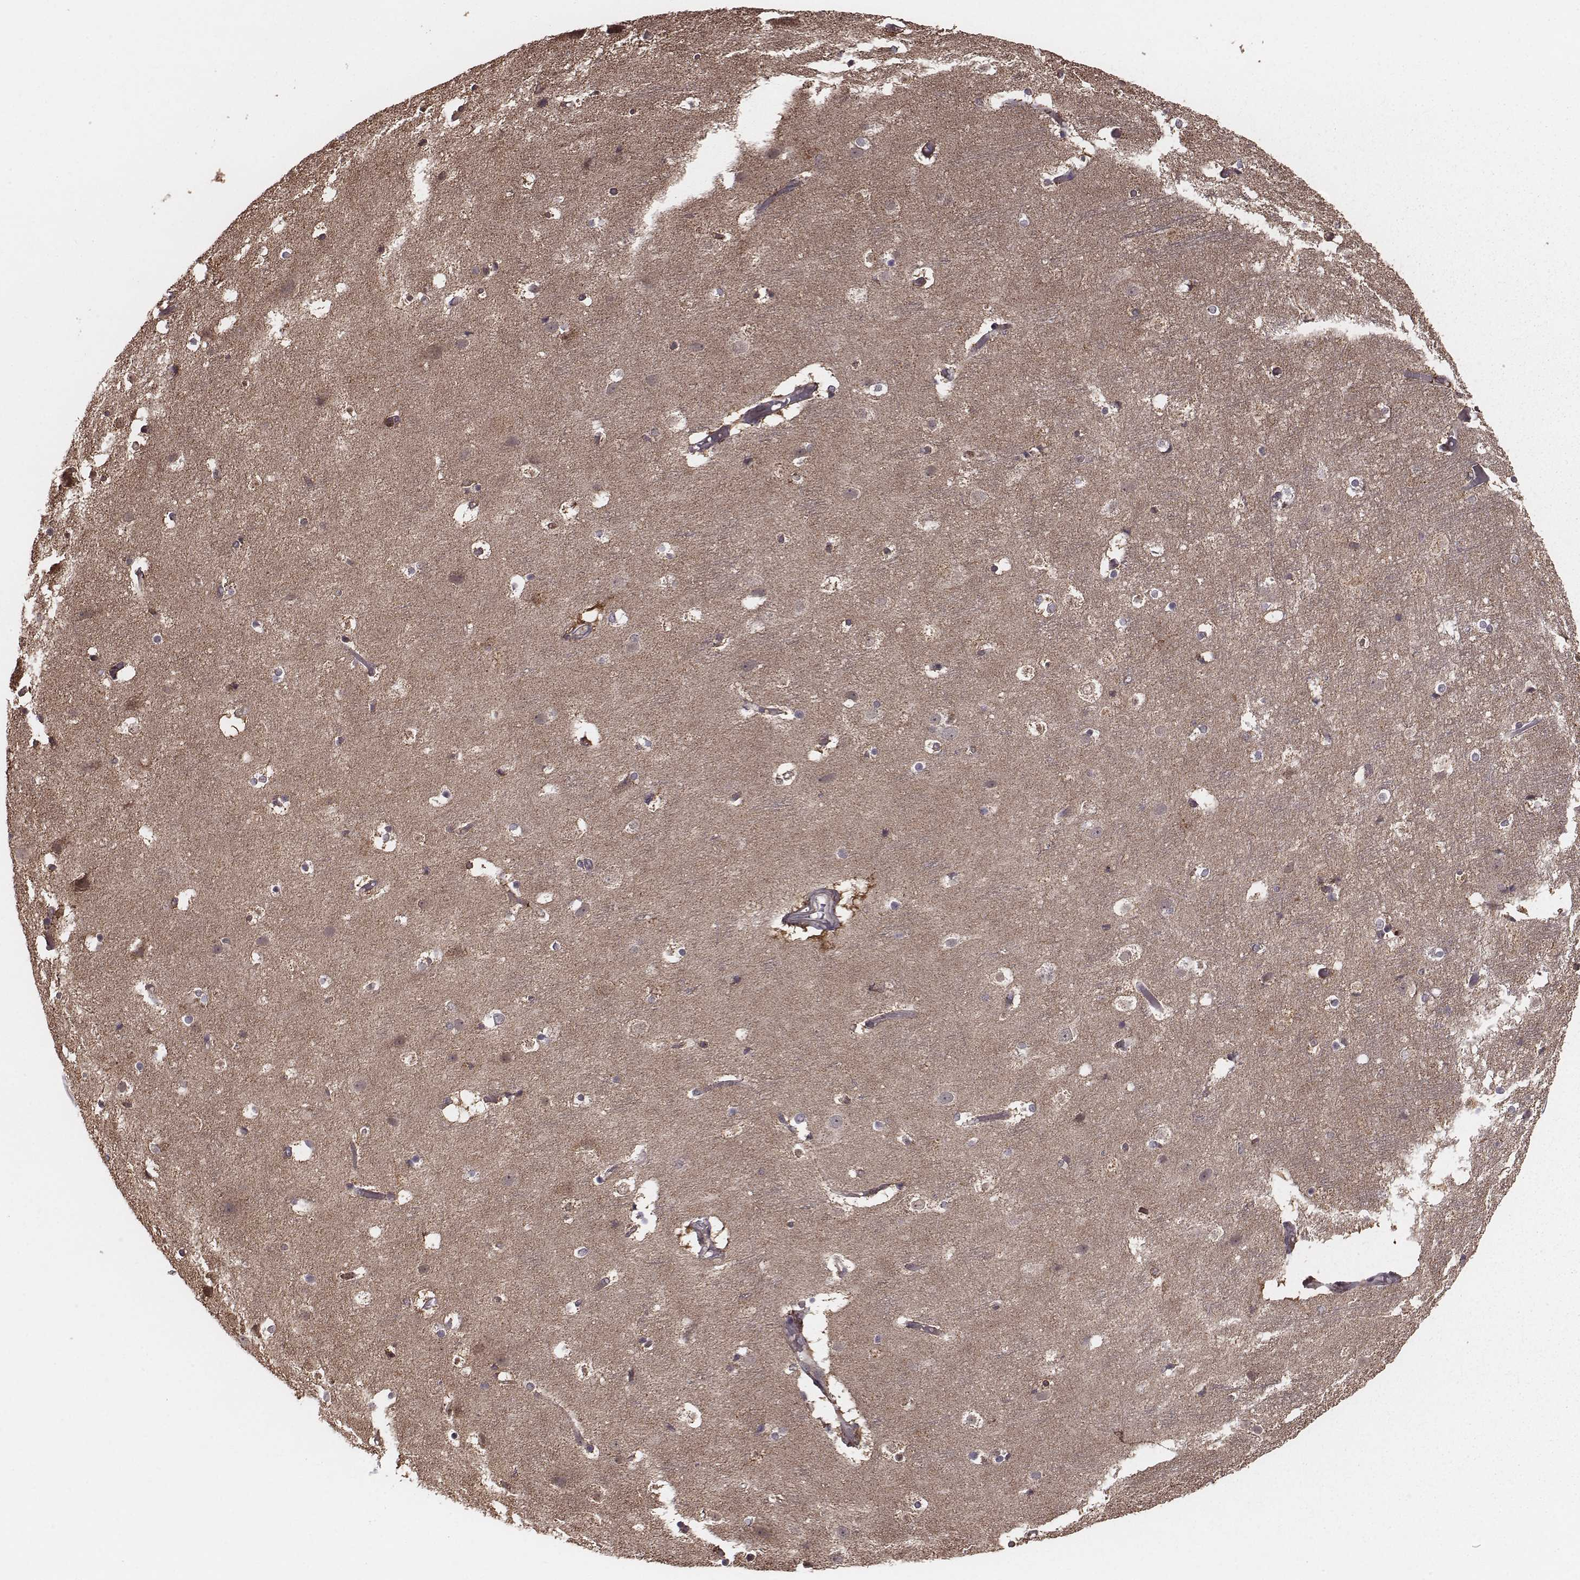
{"staining": {"intensity": "moderate", "quantity": ">75%", "location": "cytoplasmic/membranous"}, "tissue": "cerebral cortex", "cell_type": "Endothelial cells", "image_type": "normal", "snomed": [{"axis": "morphology", "description": "Normal tissue, NOS"}, {"axis": "topography", "description": "Cerebral cortex"}], "caption": "Cerebral cortex stained with IHC shows moderate cytoplasmic/membranous positivity in about >75% of endothelial cells. The staining is performed using DAB brown chromogen to label protein expression. The nuclei are counter-stained blue using hematoxylin.", "gene": "PDCD2L", "patient": {"sex": "female", "age": 52}}